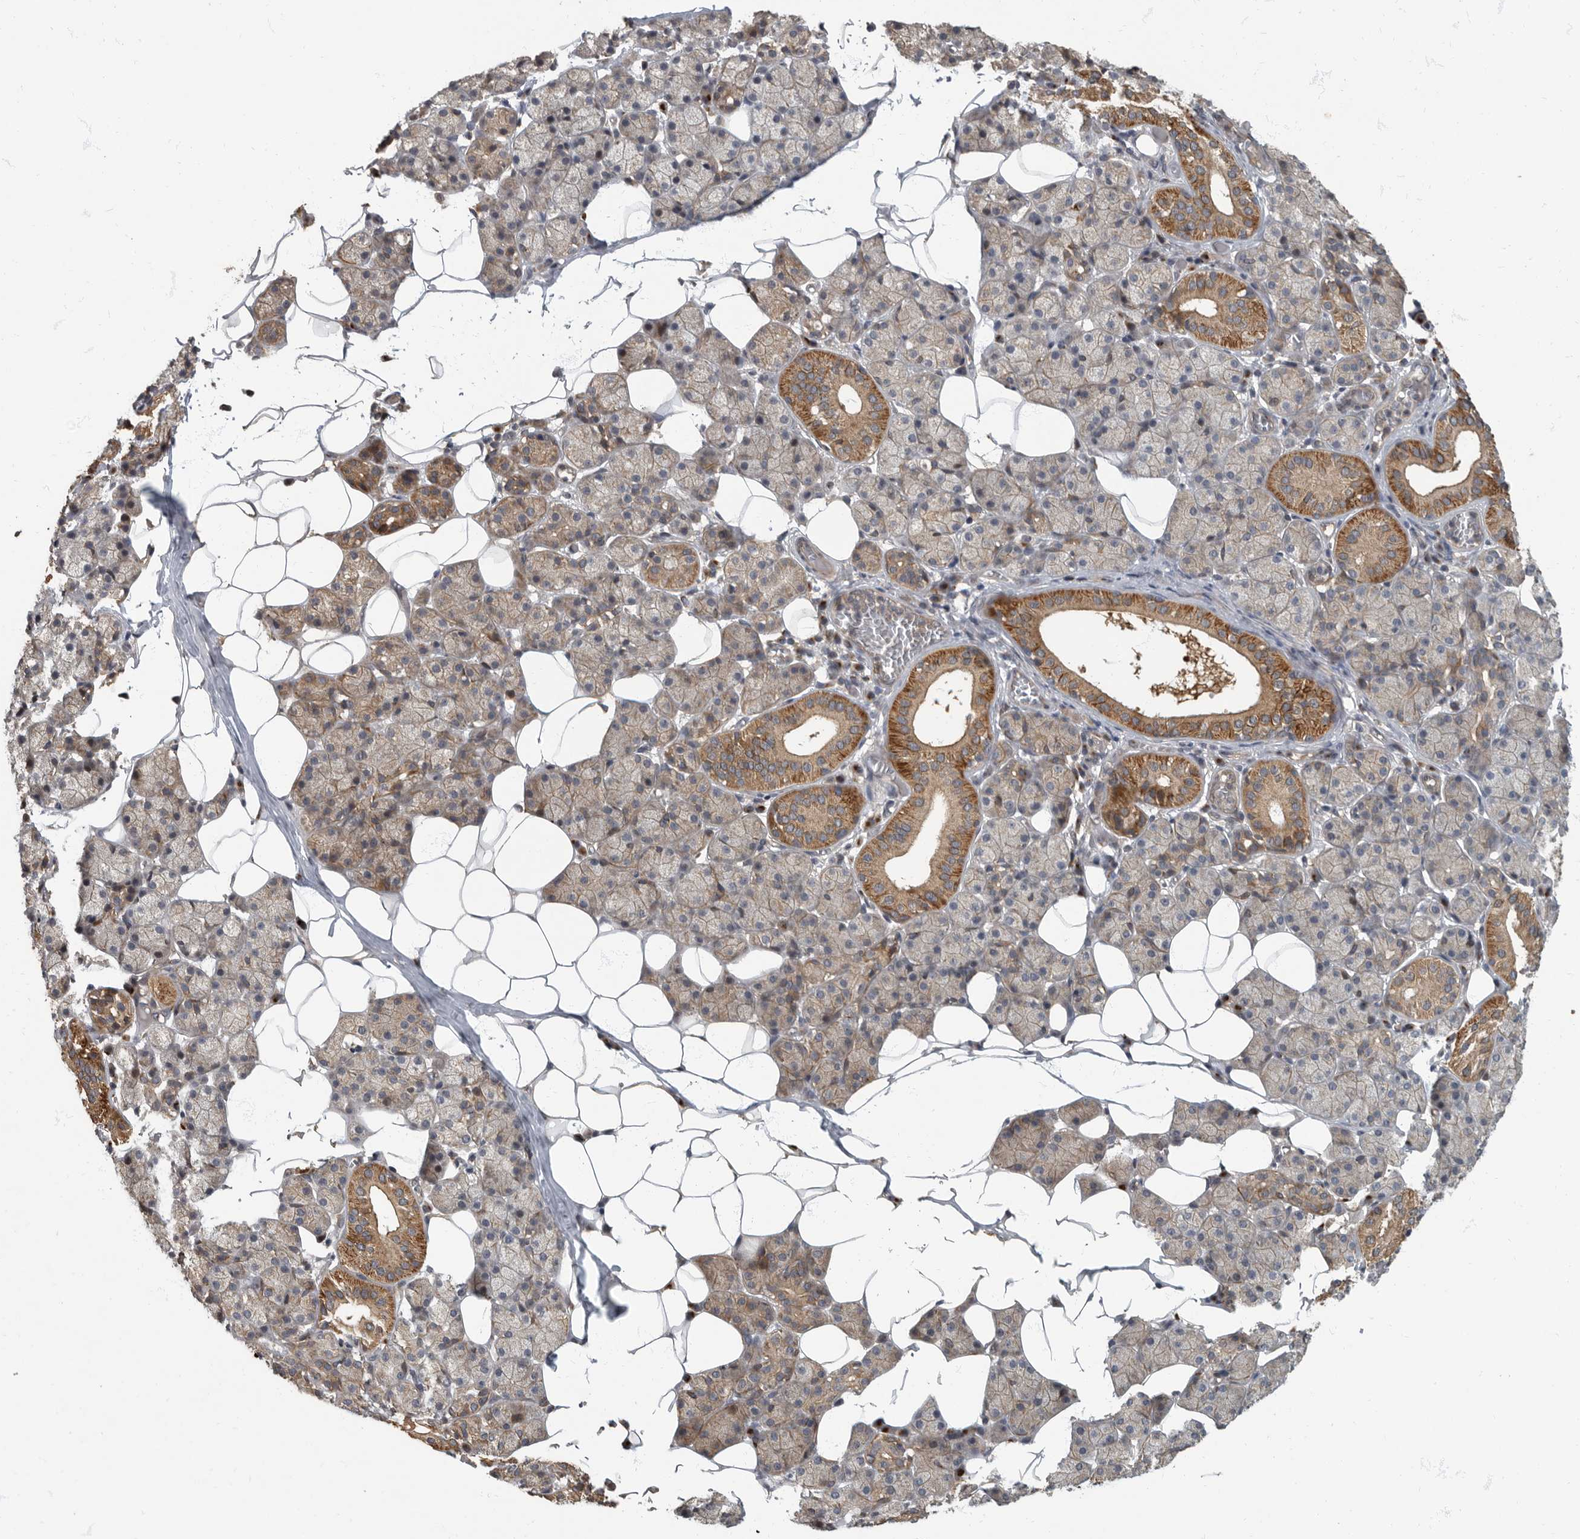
{"staining": {"intensity": "moderate", "quantity": "25%-75%", "location": "cytoplasmic/membranous"}, "tissue": "salivary gland", "cell_type": "Glandular cells", "image_type": "normal", "snomed": [{"axis": "morphology", "description": "Normal tissue, NOS"}, {"axis": "topography", "description": "Salivary gland"}], "caption": "This micrograph demonstrates normal salivary gland stained with immunohistochemistry (IHC) to label a protein in brown. The cytoplasmic/membranous of glandular cells show moderate positivity for the protein. Nuclei are counter-stained blue.", "gene": "IQCK", "patient": {"sex": "female", "age": 33}}